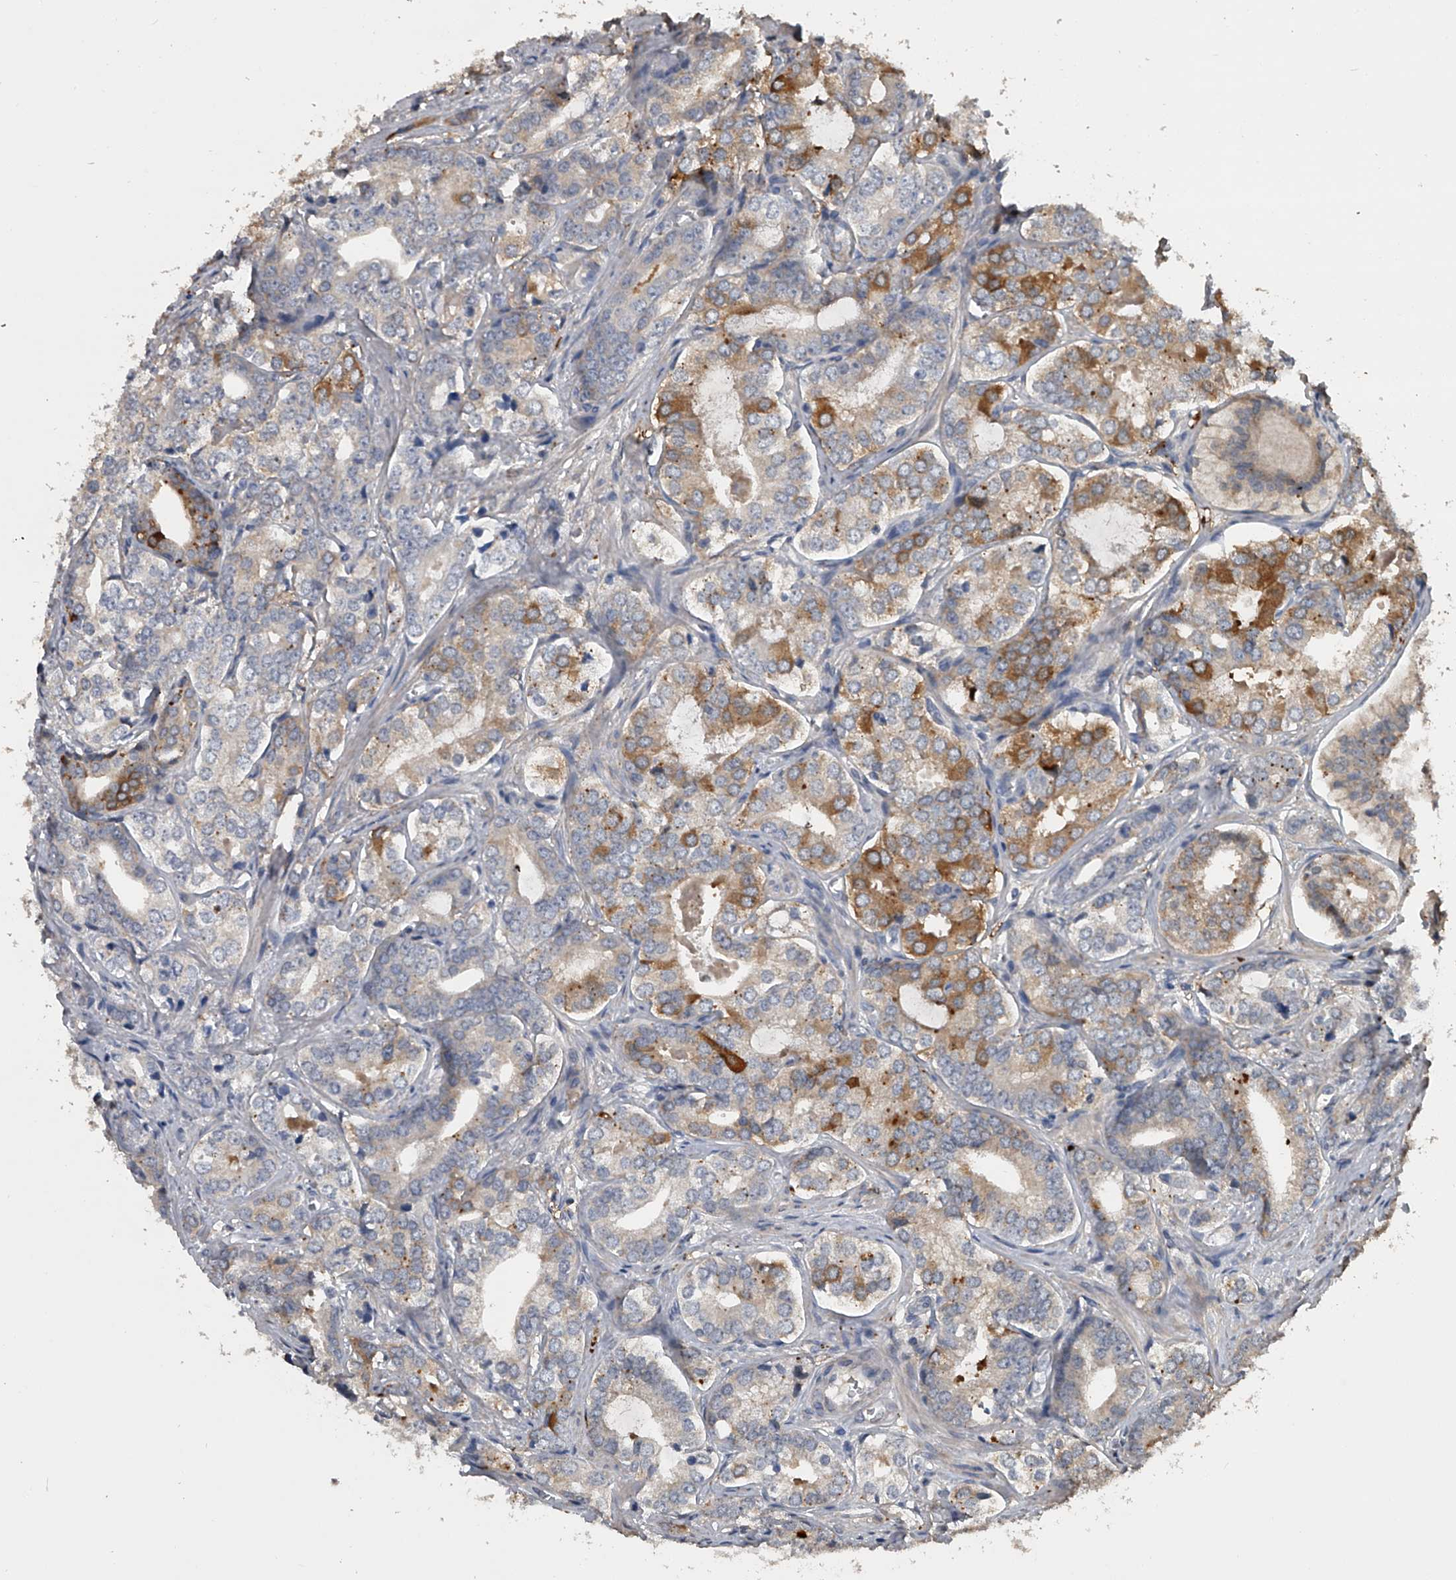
{"staining": {"intensity": "moderate", "quantity": "25%-75%", "location": "cytoplasmic/membranous"}, "tissue": "prostate cancer", "cell_type": "Tumor cells", "image_type": "cancer", "snomed": [{"axis": "morphology", "description": "Adenocarcinoma, High grade"}, {"axis": "topography", "description": "Prostate"}], "caption": "About 25%-75% of tumor cells in human prostate high-grade adenocarcinoma show moderate cytoplasmic/membranous protein expression as visualized by brown immunohistochemical staining.", "gene": "DOCK9", "patient": {"sex": "male", "age": 62}}